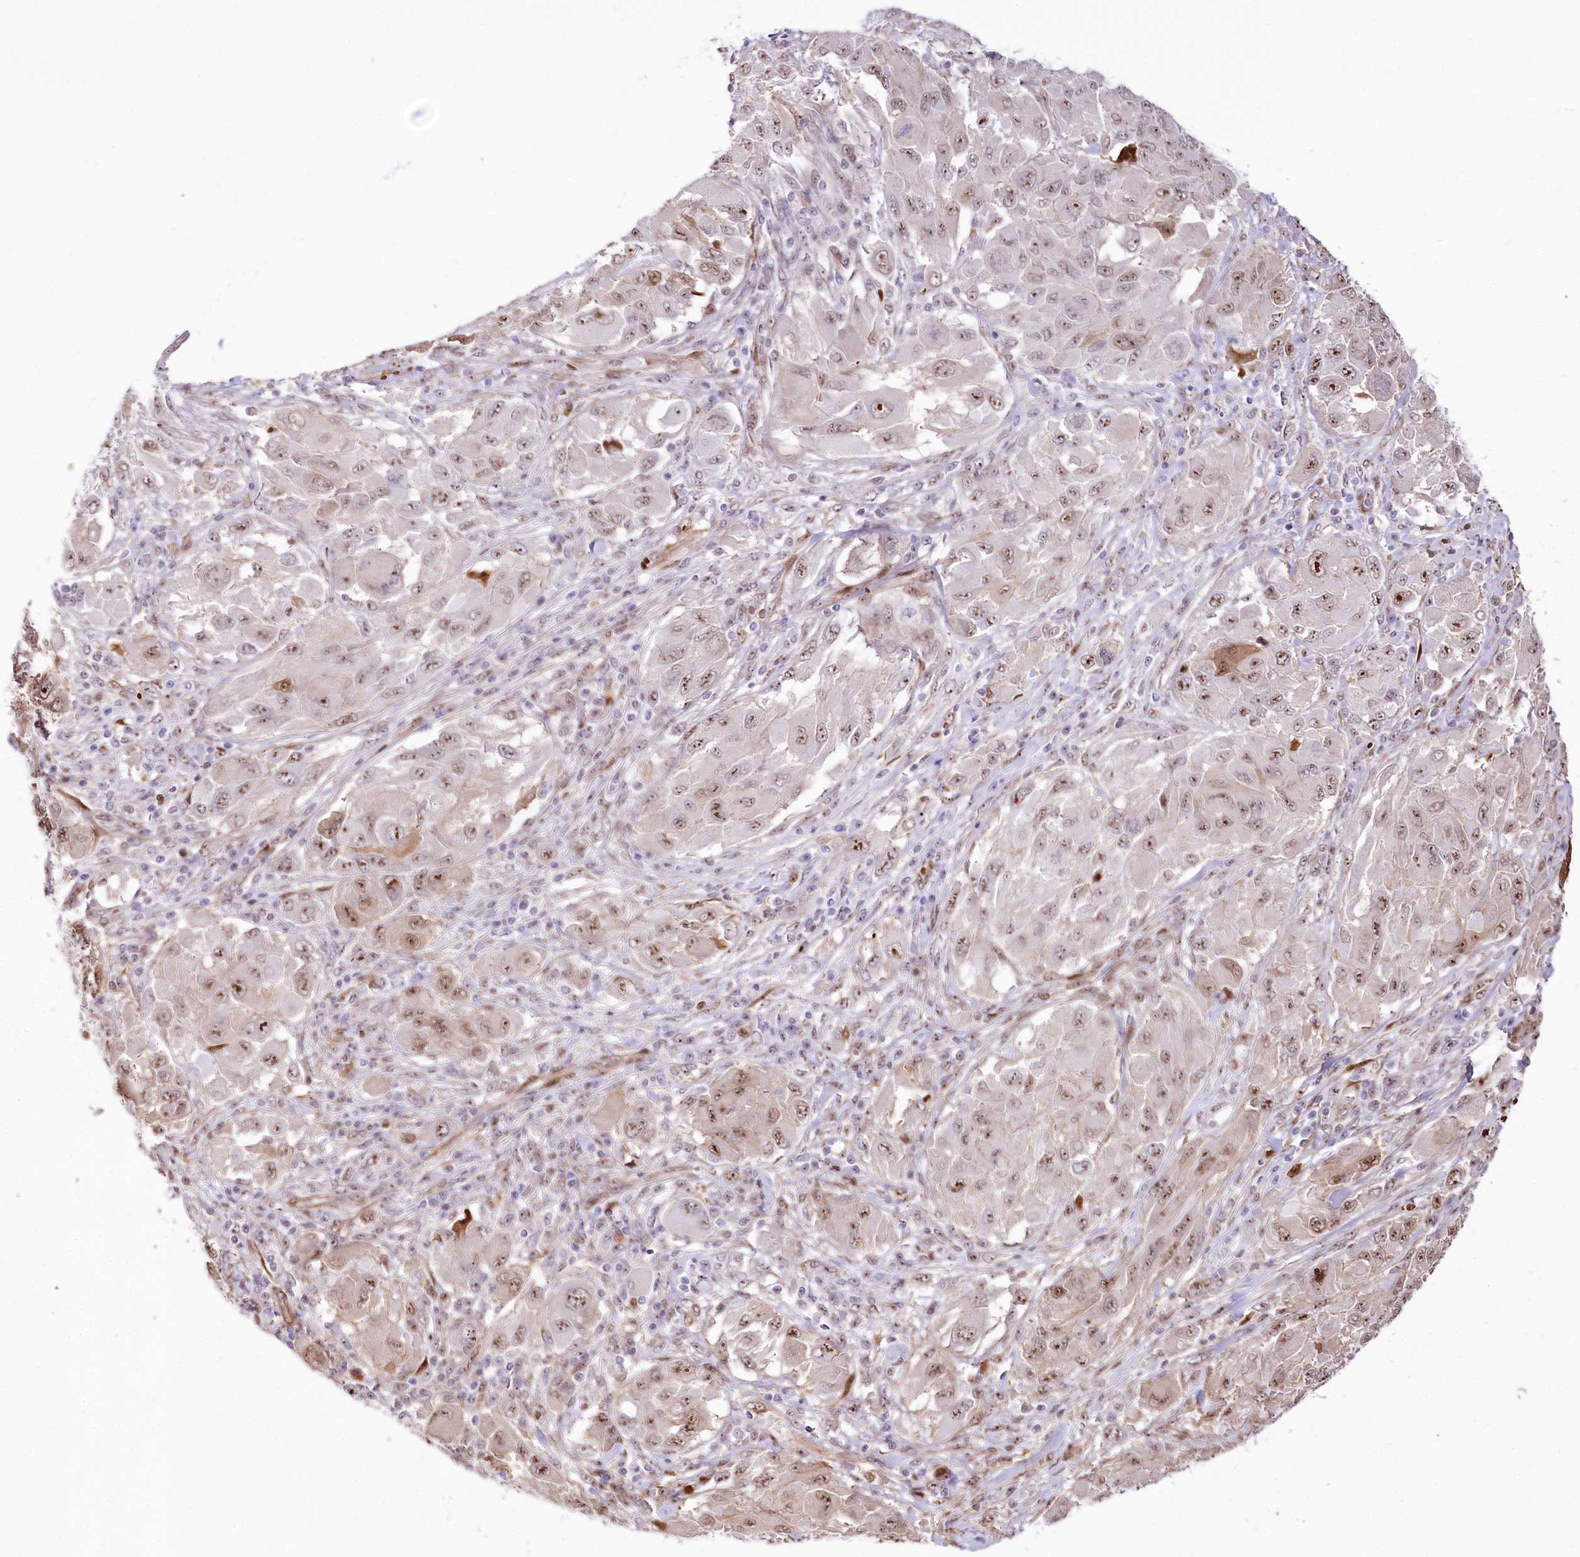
{"staining": {"intensity": "moderate", "quantity": ">75%", "location": "nuclear"}, "tissue": "melanoma", "cell_type": "Tumor cells", "image_type": "cancer", "snomed": [{"axis": "morphology", "description": "Malignant melanoma, NOS"}, {"axis": "topography", "description": "Skin"}], "caption": "Moderate nuclear positivity is seen in approximately >75% of tumor cells in malignant melanoma. The protein is shown in brown color, while the nuclei are stained blue.", "gene": "PTMS", "patient": {"sex": "female", "age": 91}}